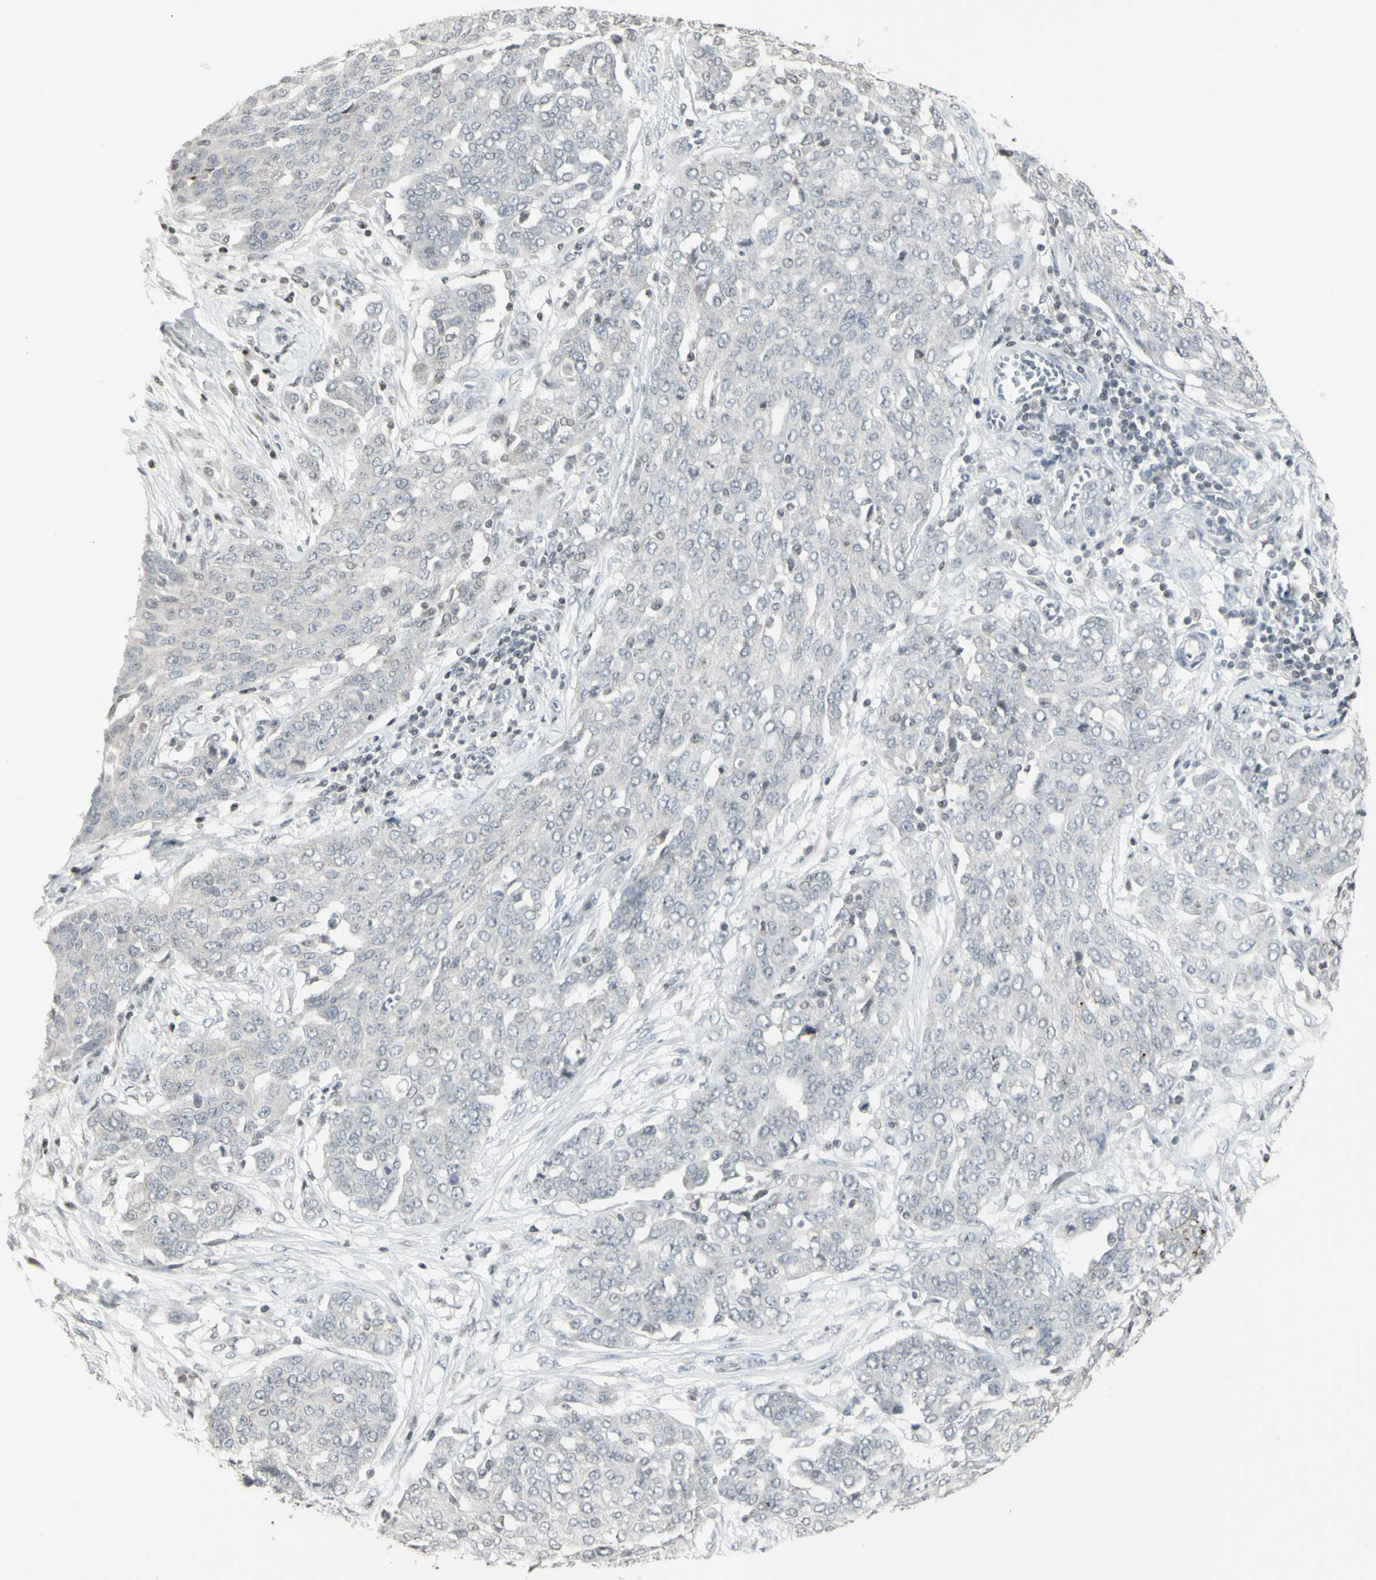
{"staining": {"intensity": "negative", "quantity": "none", "location": "none"}, "tissue": "ovarian cancer", "cell_type": "Tumor cells", "image_type": "cancer", "snomed": [{"axis": "morphology", "description": "Cystadenocarcinoma, serous, NOS"}, {"axis": "topography", "description": "Soft tissue"}, {"axis": "topography", "description": "Ovary"}], "caption": "A histopathology image of human ovarian cancer (serous cystadenocarcinoma) is negative for staining in tumor cells.", "gene": "MUC5AC", "patient": {"sex": "female", "age": 57}}